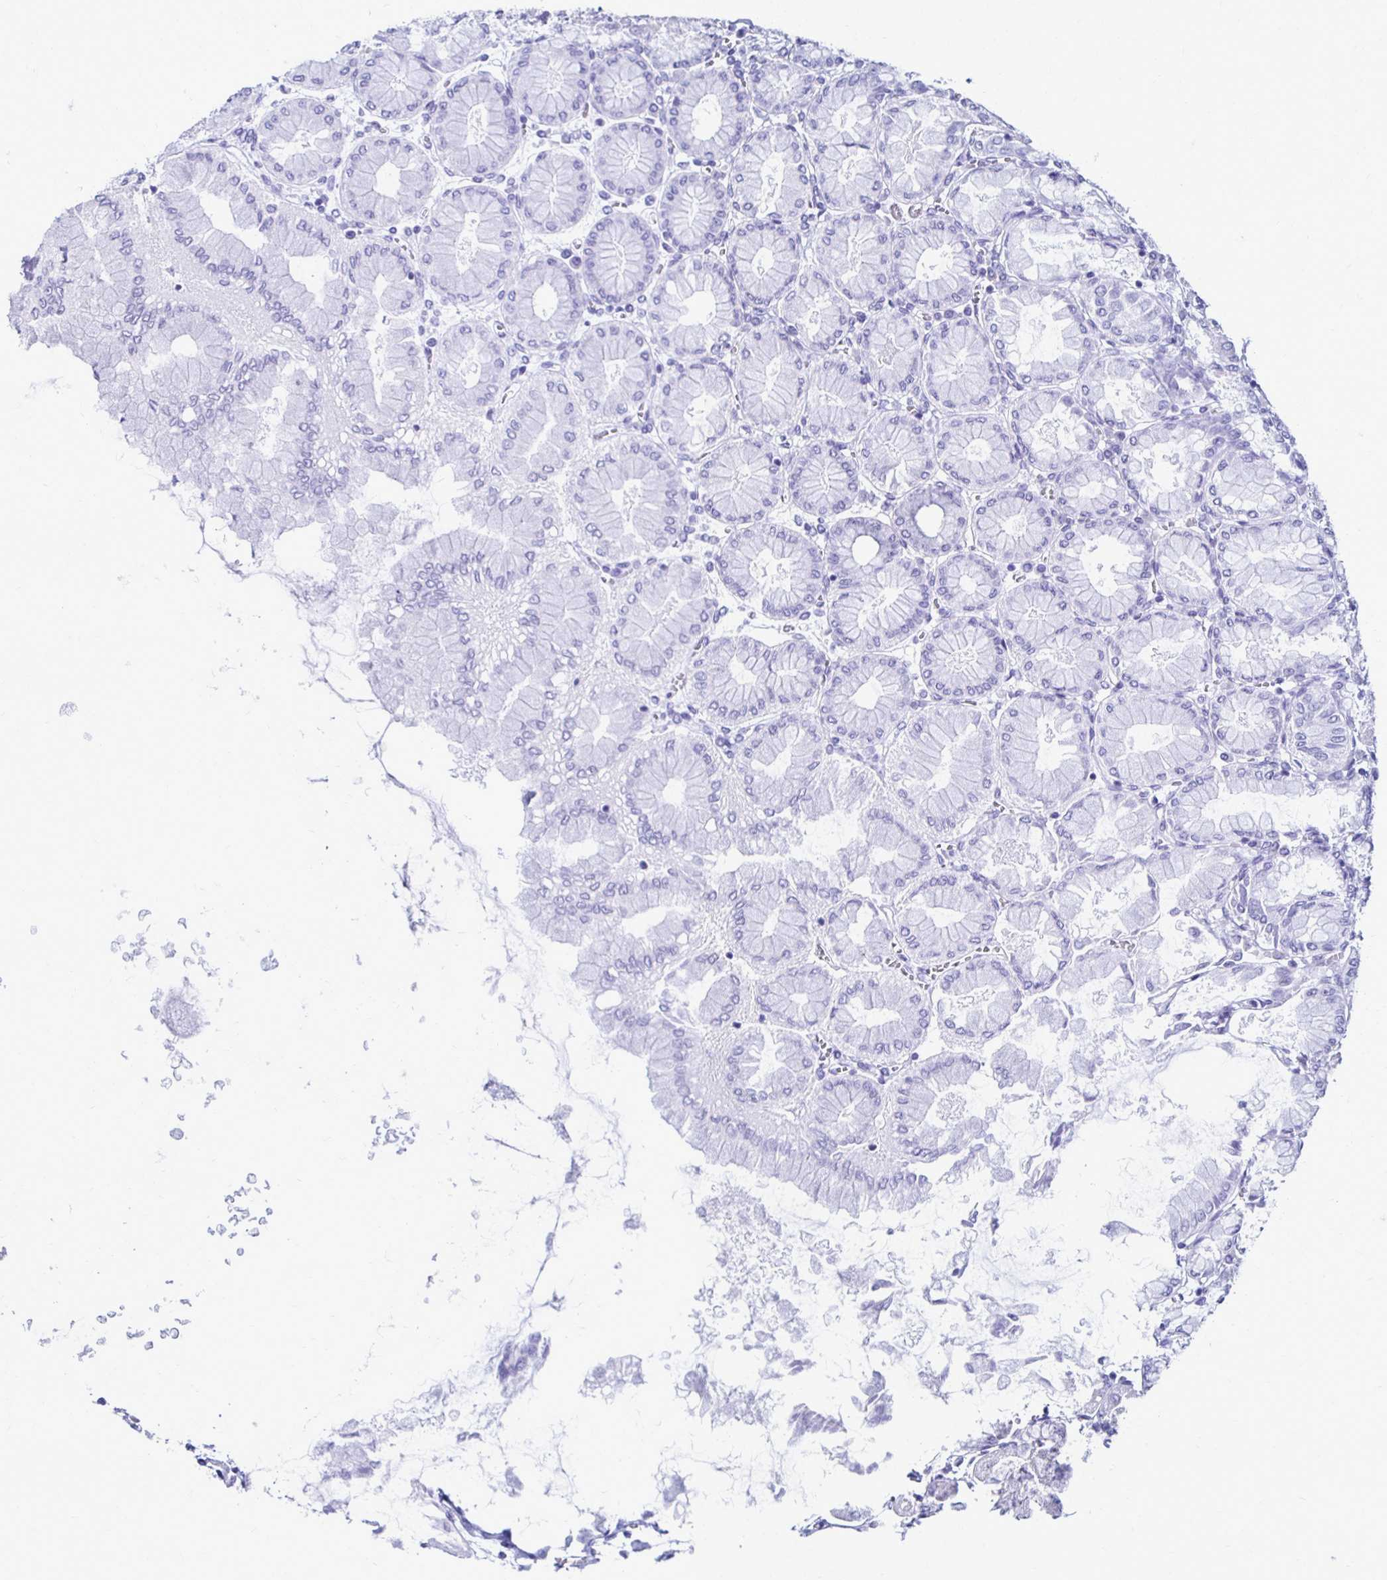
{"staining": {"intensity": "negative", "quantity": "none", "location": "none"}, "tissue": "stomach", "cell_type": "Glandular cells", "image_type": "normal", "snomed": [{"axis": "morphology", "description": "Normal tissue, NOS"}, {"axis": "topography", "description": "Stomach, upper"}], "caption": "Human stomach stained for a protein using IHC displays no expression in glandular cells.", "gene": "CST5", "patient": {"sex": "female", "age": 56}}